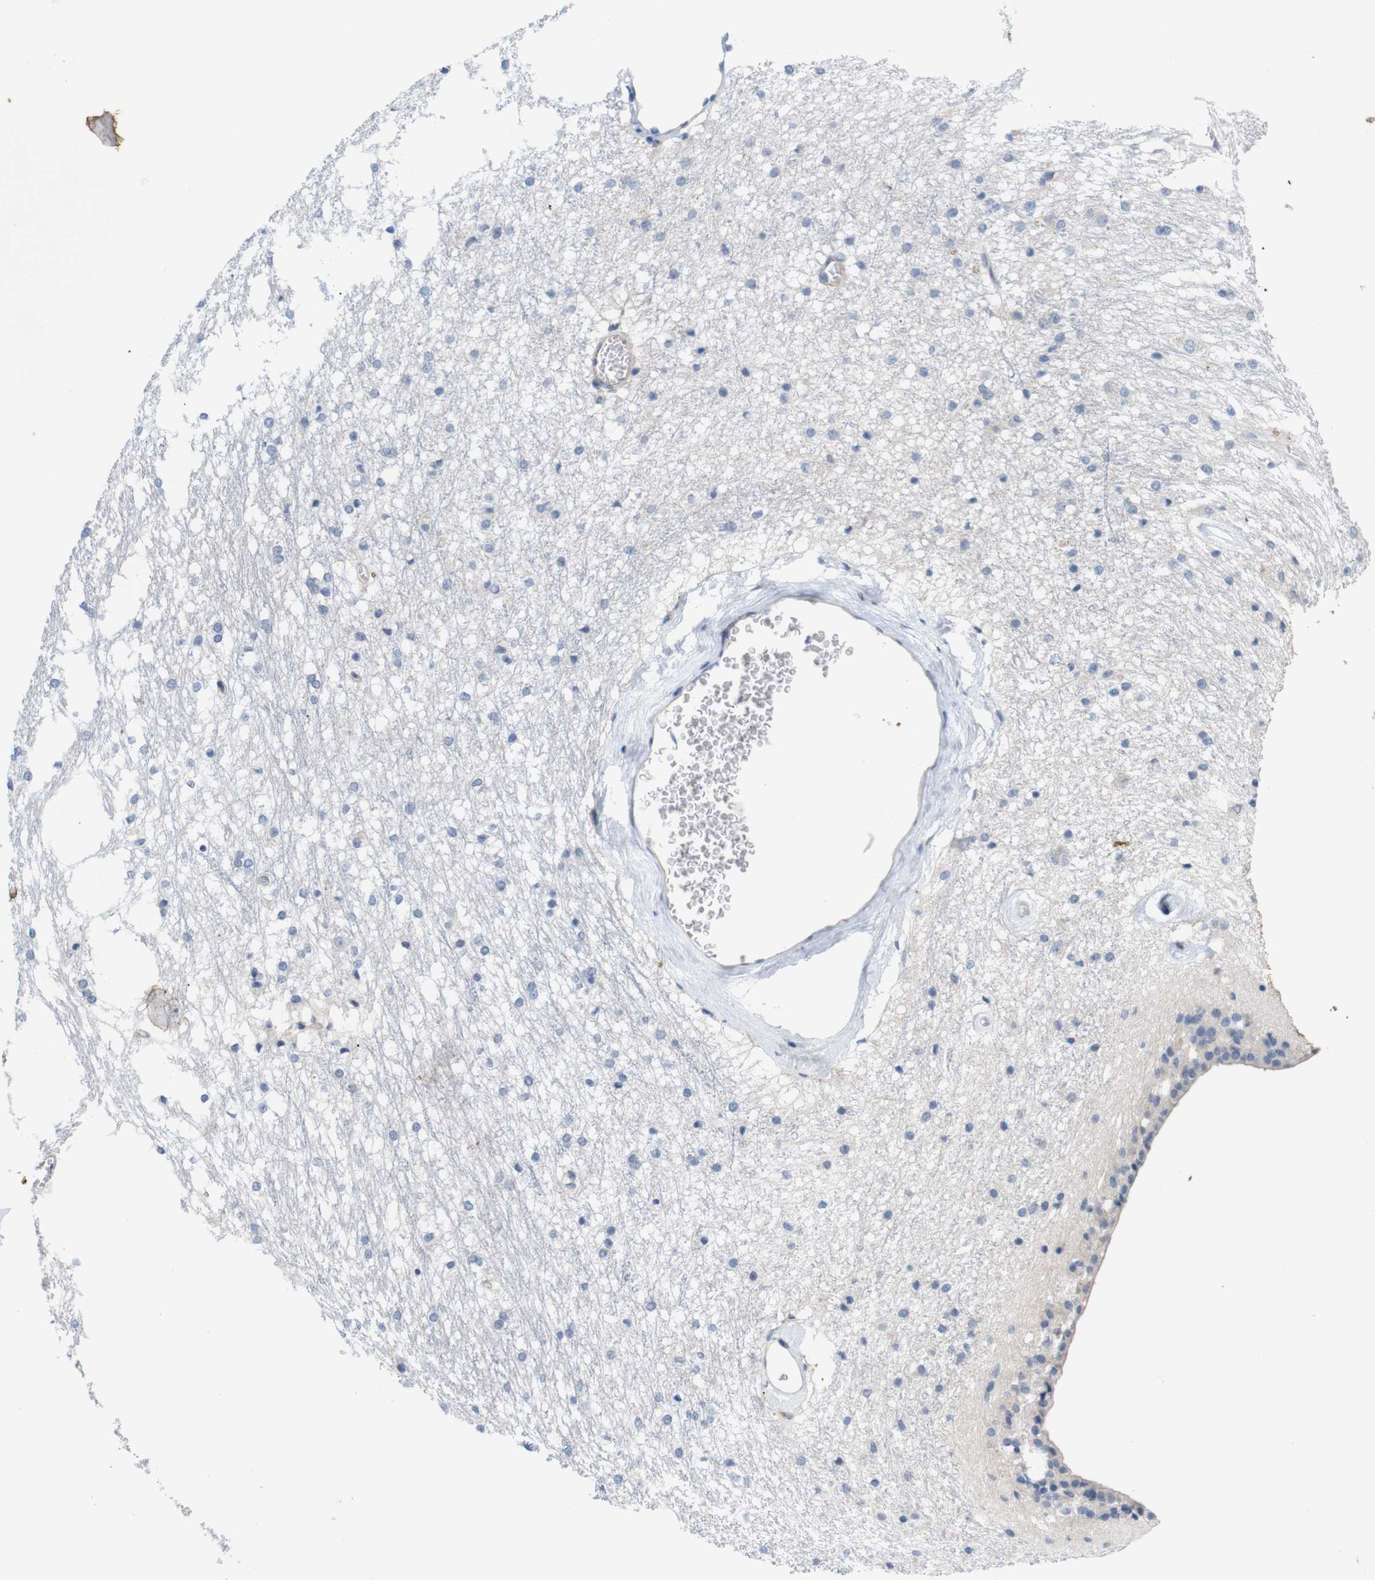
{"staining": {"intensity": "weak", "quantity": "<25%", "location": "cytoplasmic/membranous"}, "tissue": "caudate", "cell_type": "Glial cells", "image_type": "normal", "snomed": [{"axis": "morphology", "description": "Normal tissue, NOS"}, {"axis": "topography", "description": "Lateral ventricle wall"}], "caption": "The histopathology image exhibits no staining of glial cells in unremarkable caudate.", "gene": "ITGA5", "patient": {"sex": "female", "age": 19}}